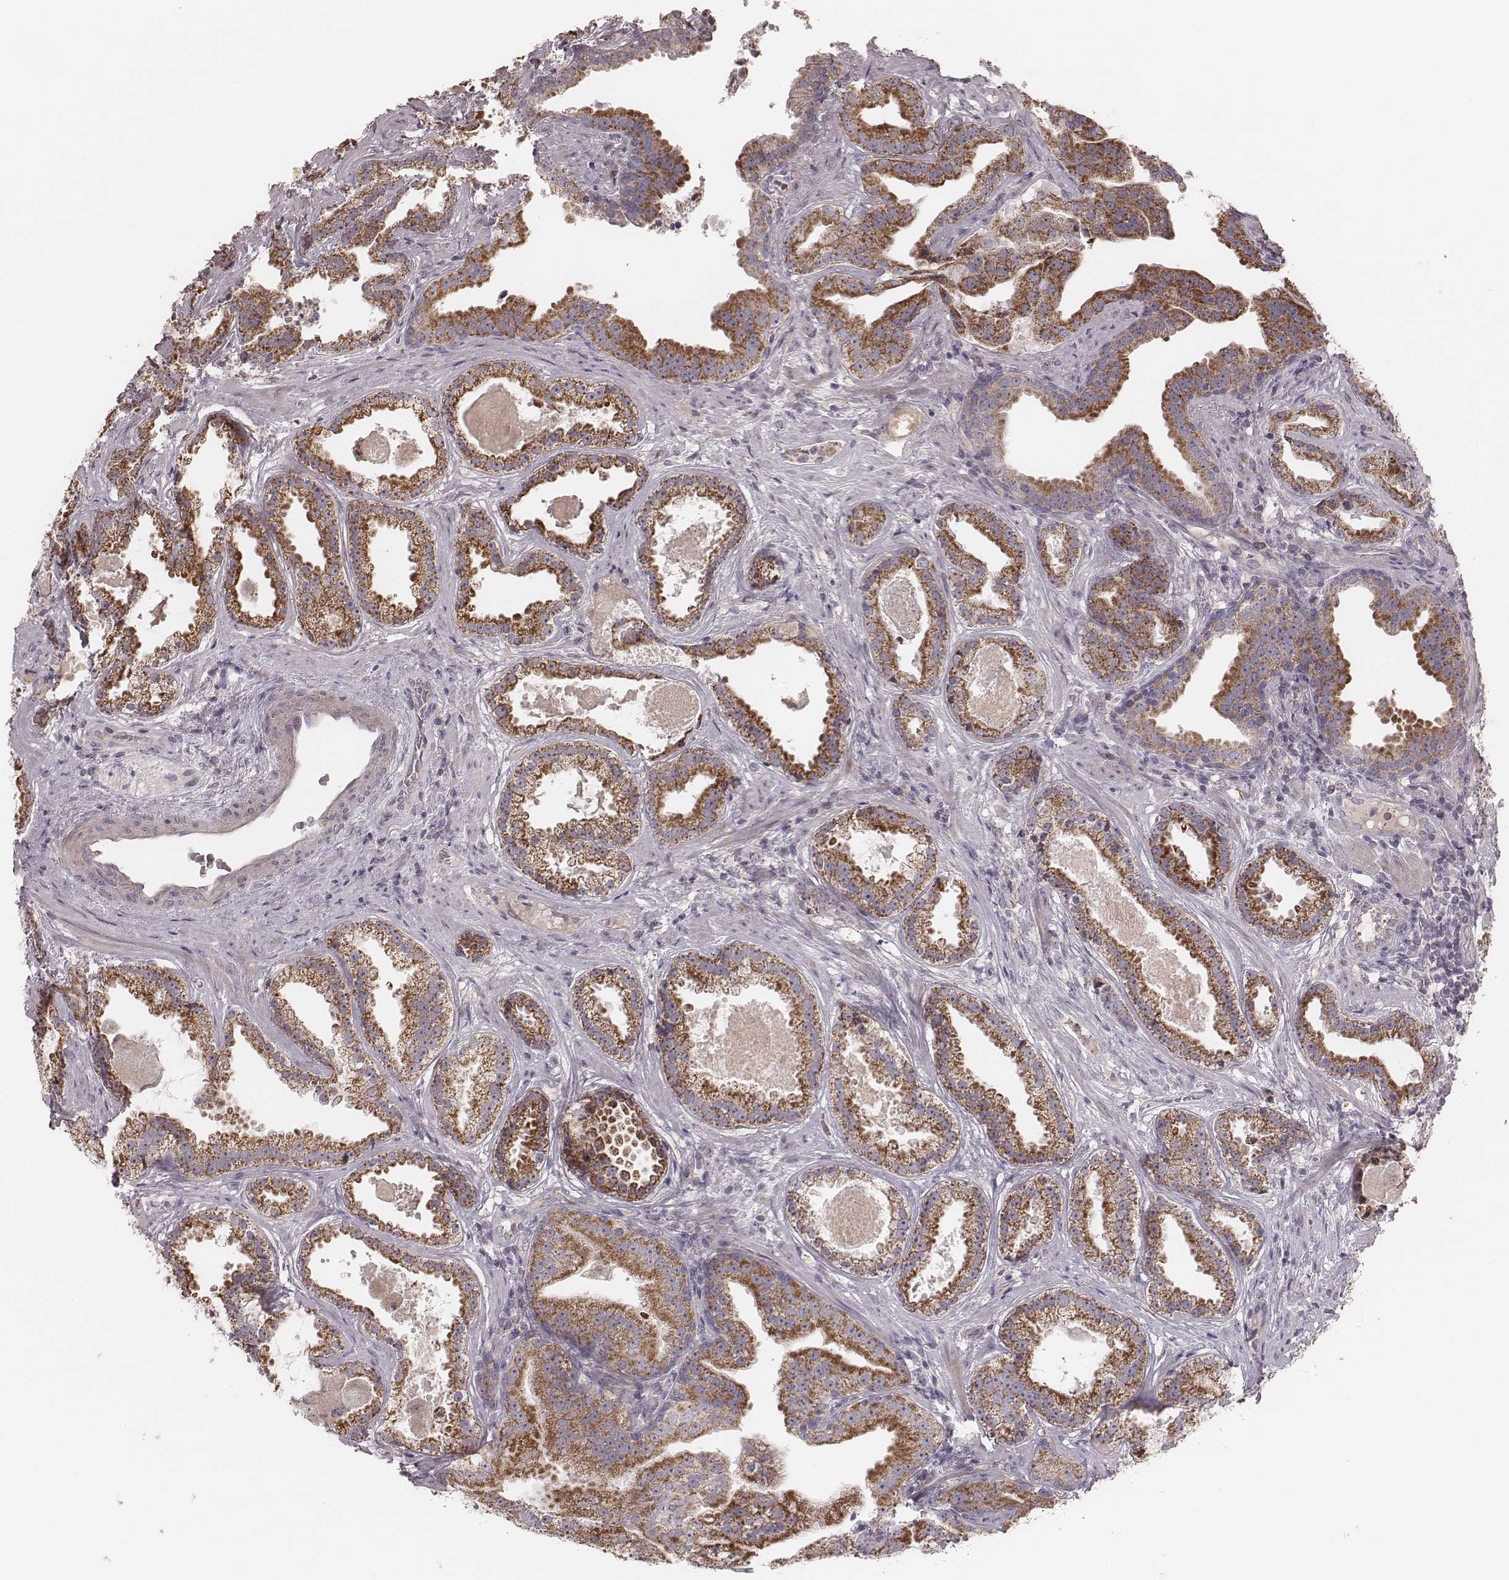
{"staining": {"intensity": "strong", "quantity": "25%-75%", "location": "cytoplasmic/membranous"}, "tissue": "prostate cancer", "cell_type": "Tumor cells", "image_type": "cancer", "snomed": [{"axis": "morphology", "description": "Adenocarcinoma, NOS"}, {"axis": "morphology", "description": "Adenocarcinoma, High grade"}, {"axis": "topography", "description": "Prostate"}], "caption": "Immunohistochemical staining of human prostate cancer (adenocarcinoma (high-grade)) demonstrates high levels of strong cytoplasmic/membranous protein expression in approximately 25%-75% of tumor cells.", "gene": "MRPS27", "patient": {"sex": "male", "age": 64}}